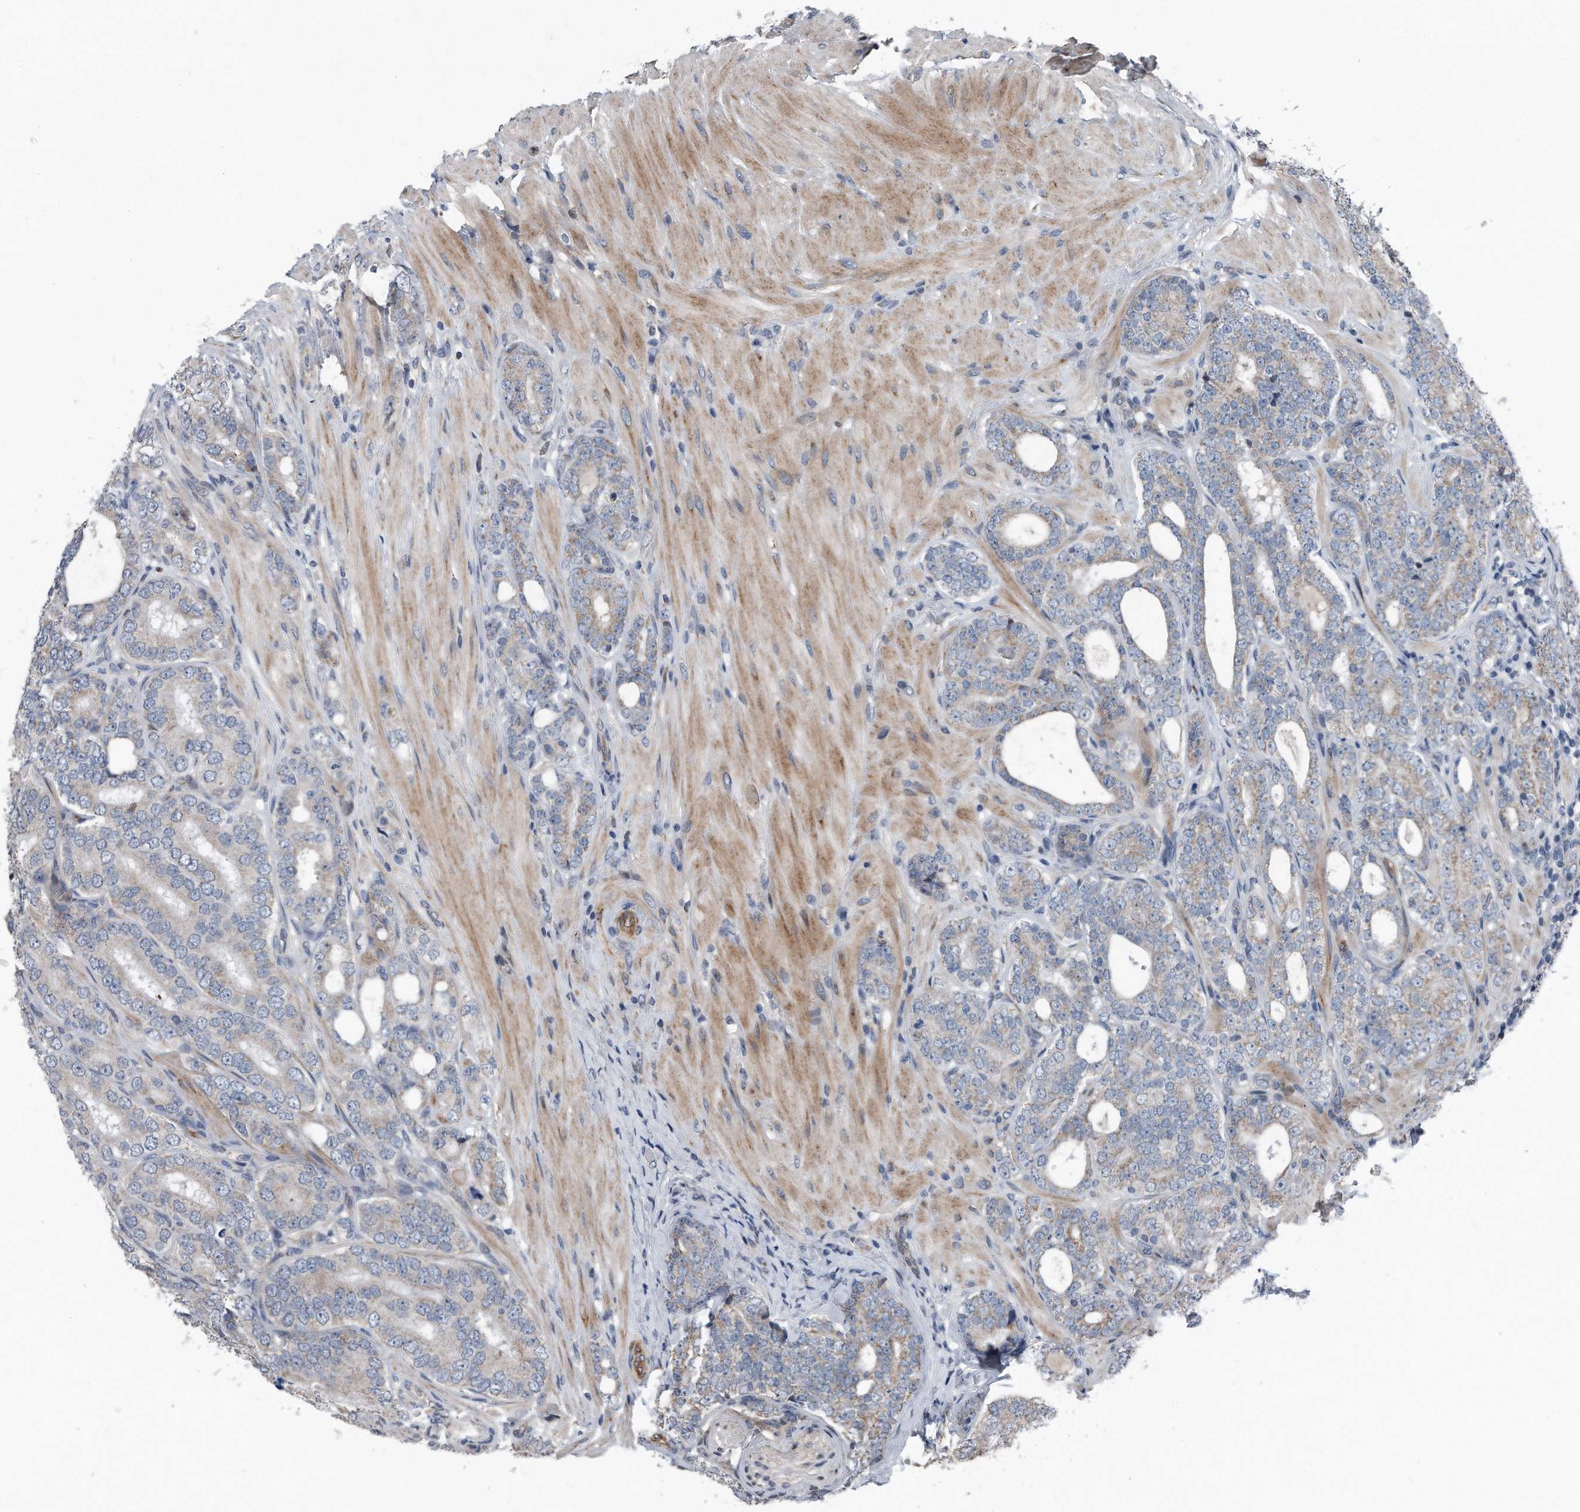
{"staining": {"intensity": "weak", "quantity": "<25%", "location": "cytoplasmic/membranous"}, "tissue": "prostate cancer", "cell_type": "Tumor cells", "image_type": "cancer", "snomed": [{"axis": "morphology", "description": "Adenocarcinoma, High grade"}, {"axis": "topography", "description": "Prostate"}], "caption": "This photomicrograph is of prostate cancer (adenocarcinoma (high-grade)) stained with immunohistochemistry (IHC) to label a protein in brown with the nuclei are counter-stained blue. There is no positivity in tumor cells. Brightfield microscopy of immunohistochemistry (IHC) stained with DAB (3,3'-diaminobenzidine) (brown) and hematoxylin (blue), captured at high magnification.", "gene": "DST", "patient": {"sex": "male", "age": 56}}